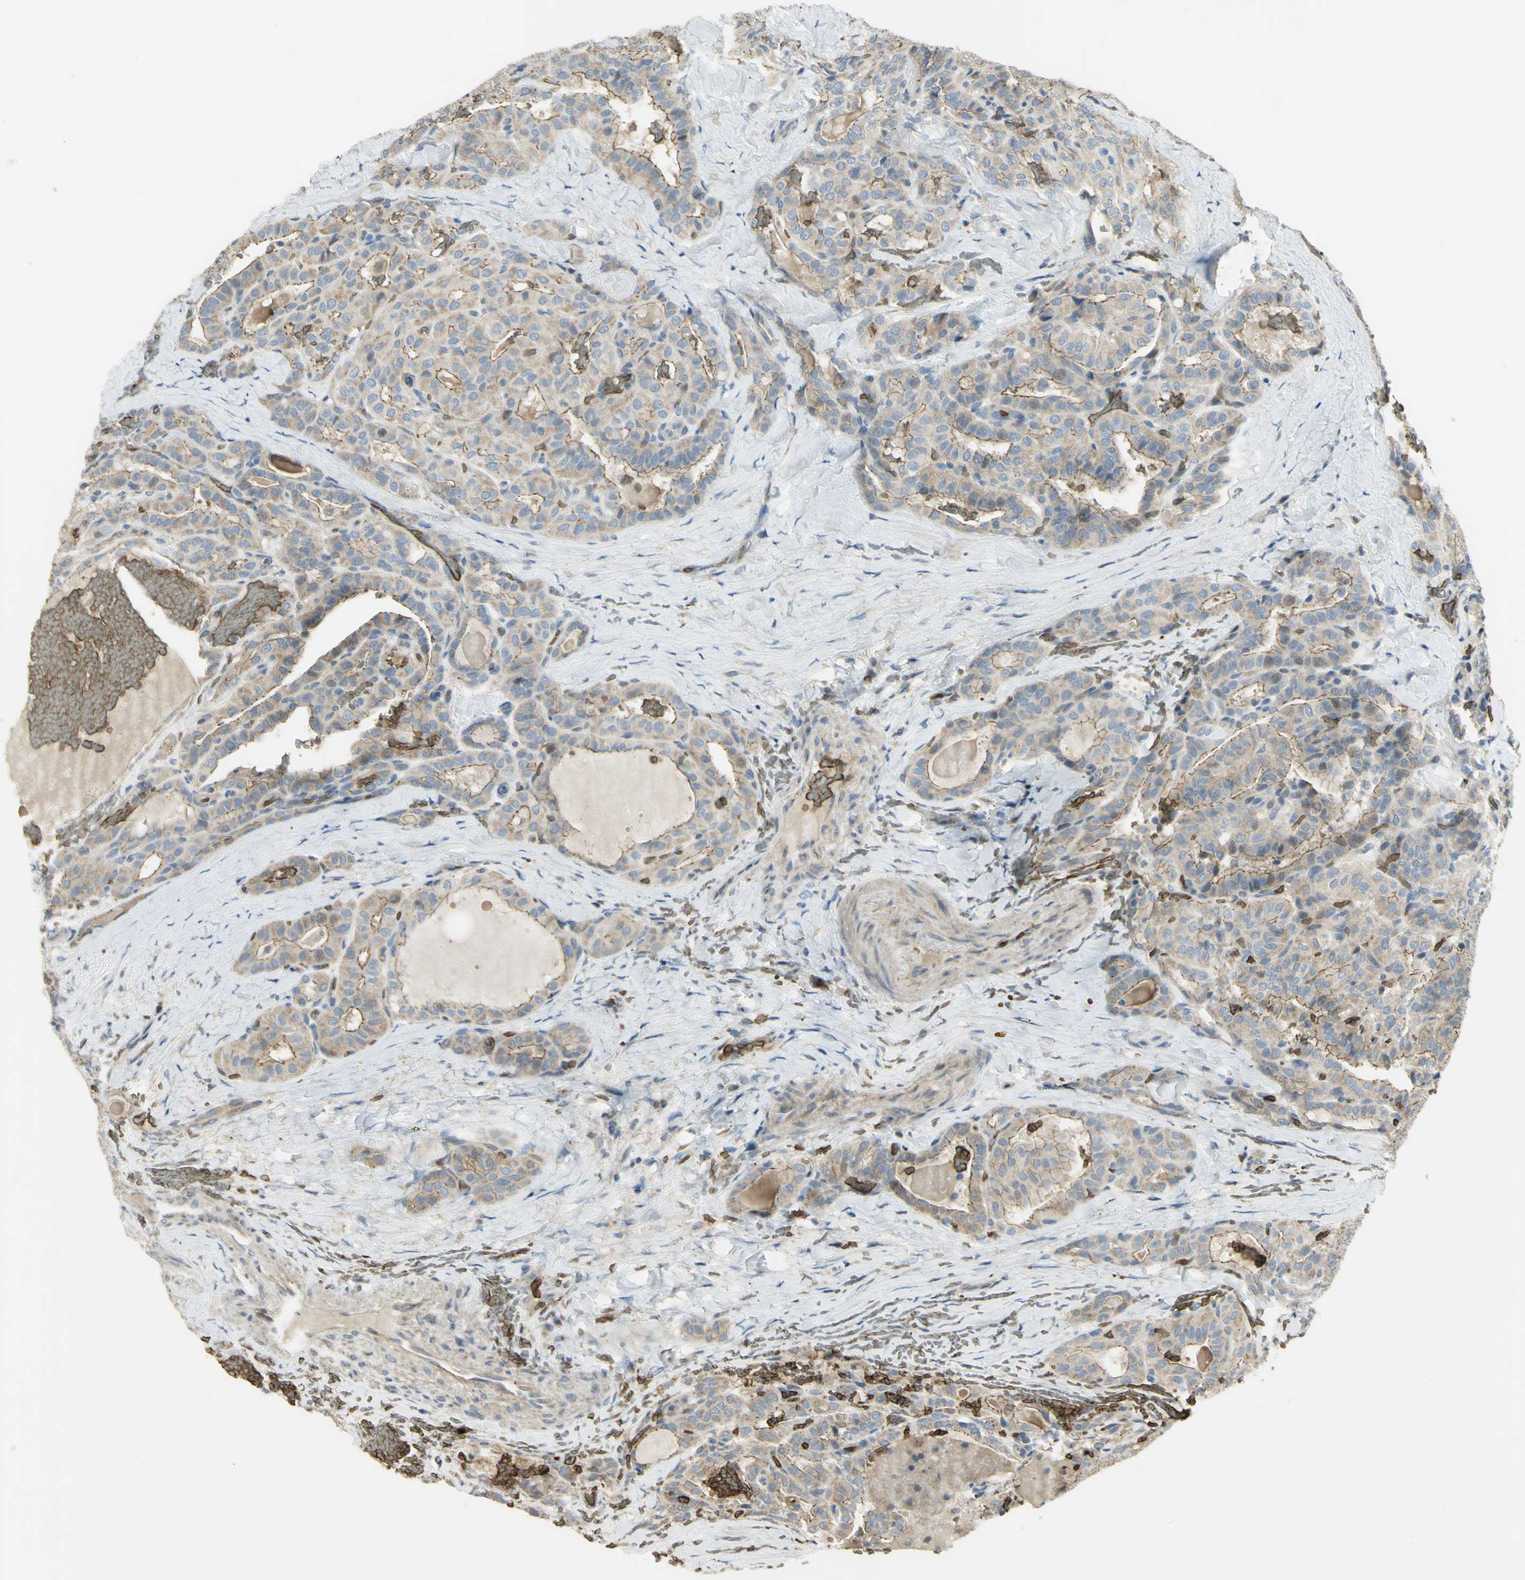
{"staining": {"intensity": "moderate", "quantity": "25%-75%", "location": "cytoplasmic/membranous"}, "tissue": "thyroid cancer", "cell_type": "Tumor cells", "image_type": "cancer", "snomed": [{"axis": "morphology", "description": "Papillary adenocarcinoma, NOS"}, {"axis": "topography", "description": "Thyroid gland"}], "caption": "Moderate cytoplasmic/membranous expression for a protein is identified in about 25%-75% of tumor cells of thyroid cancer using immunohistochemistry.", "gene": "ANK1", "patient": {"sex": "male", "age": 77}}